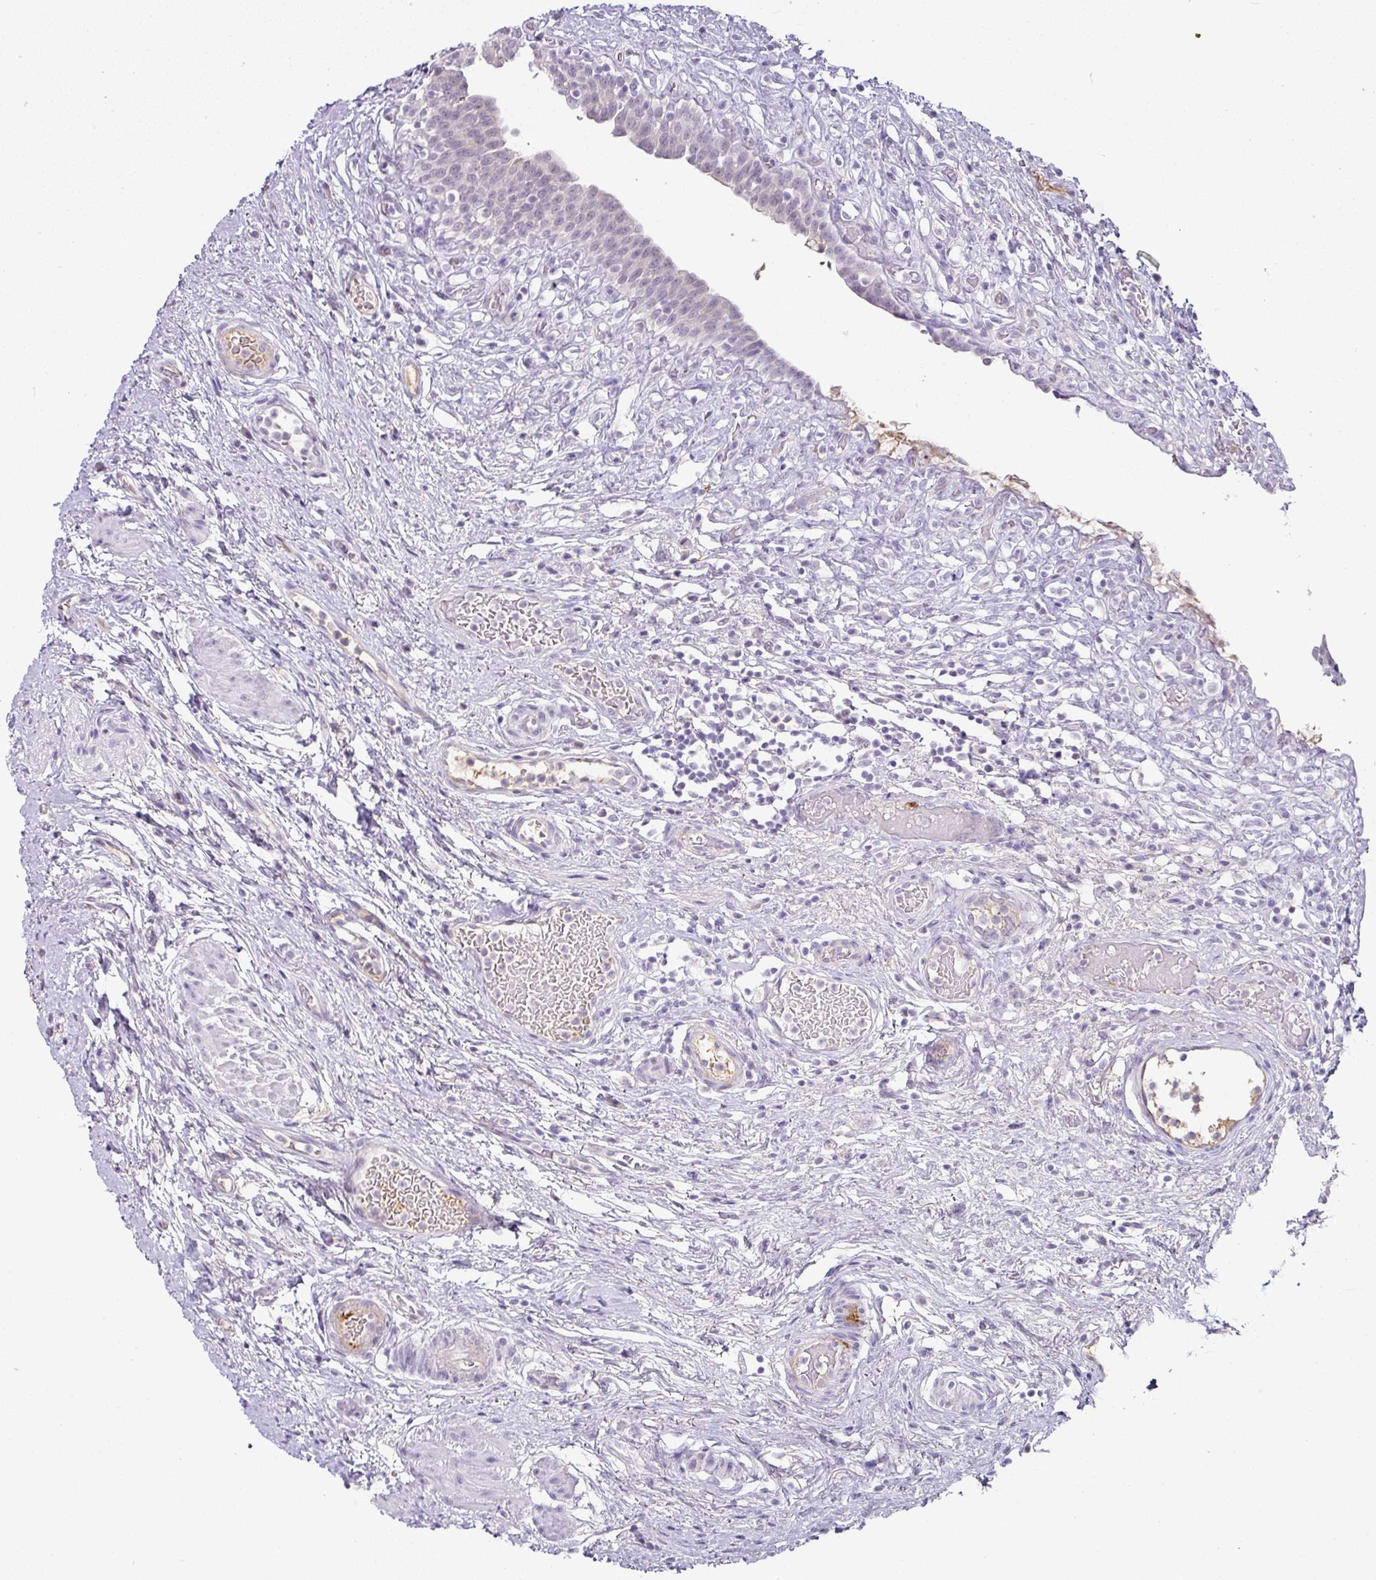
{"staining": {"intensity": "negative", "quantity": "none", "location": "none"}, "tissue": "urinary bladder", "cell_type": "Urothelial cells", "image_type": "normal", "snomed": [{"axis": "morphology", "description": "Normal tissue, NOS"}, {"axis": "topography", "description": "Urinary bladder"}], "caption": "Protein analysis of benign urinary bladder displays no significant staining in urothelial cells. (DAB (3,3'-diaminobenzidine) immunohistochemistry, high magnification).", "gene": "FGF17", "patient": {"sex": "male", "age": 71}}